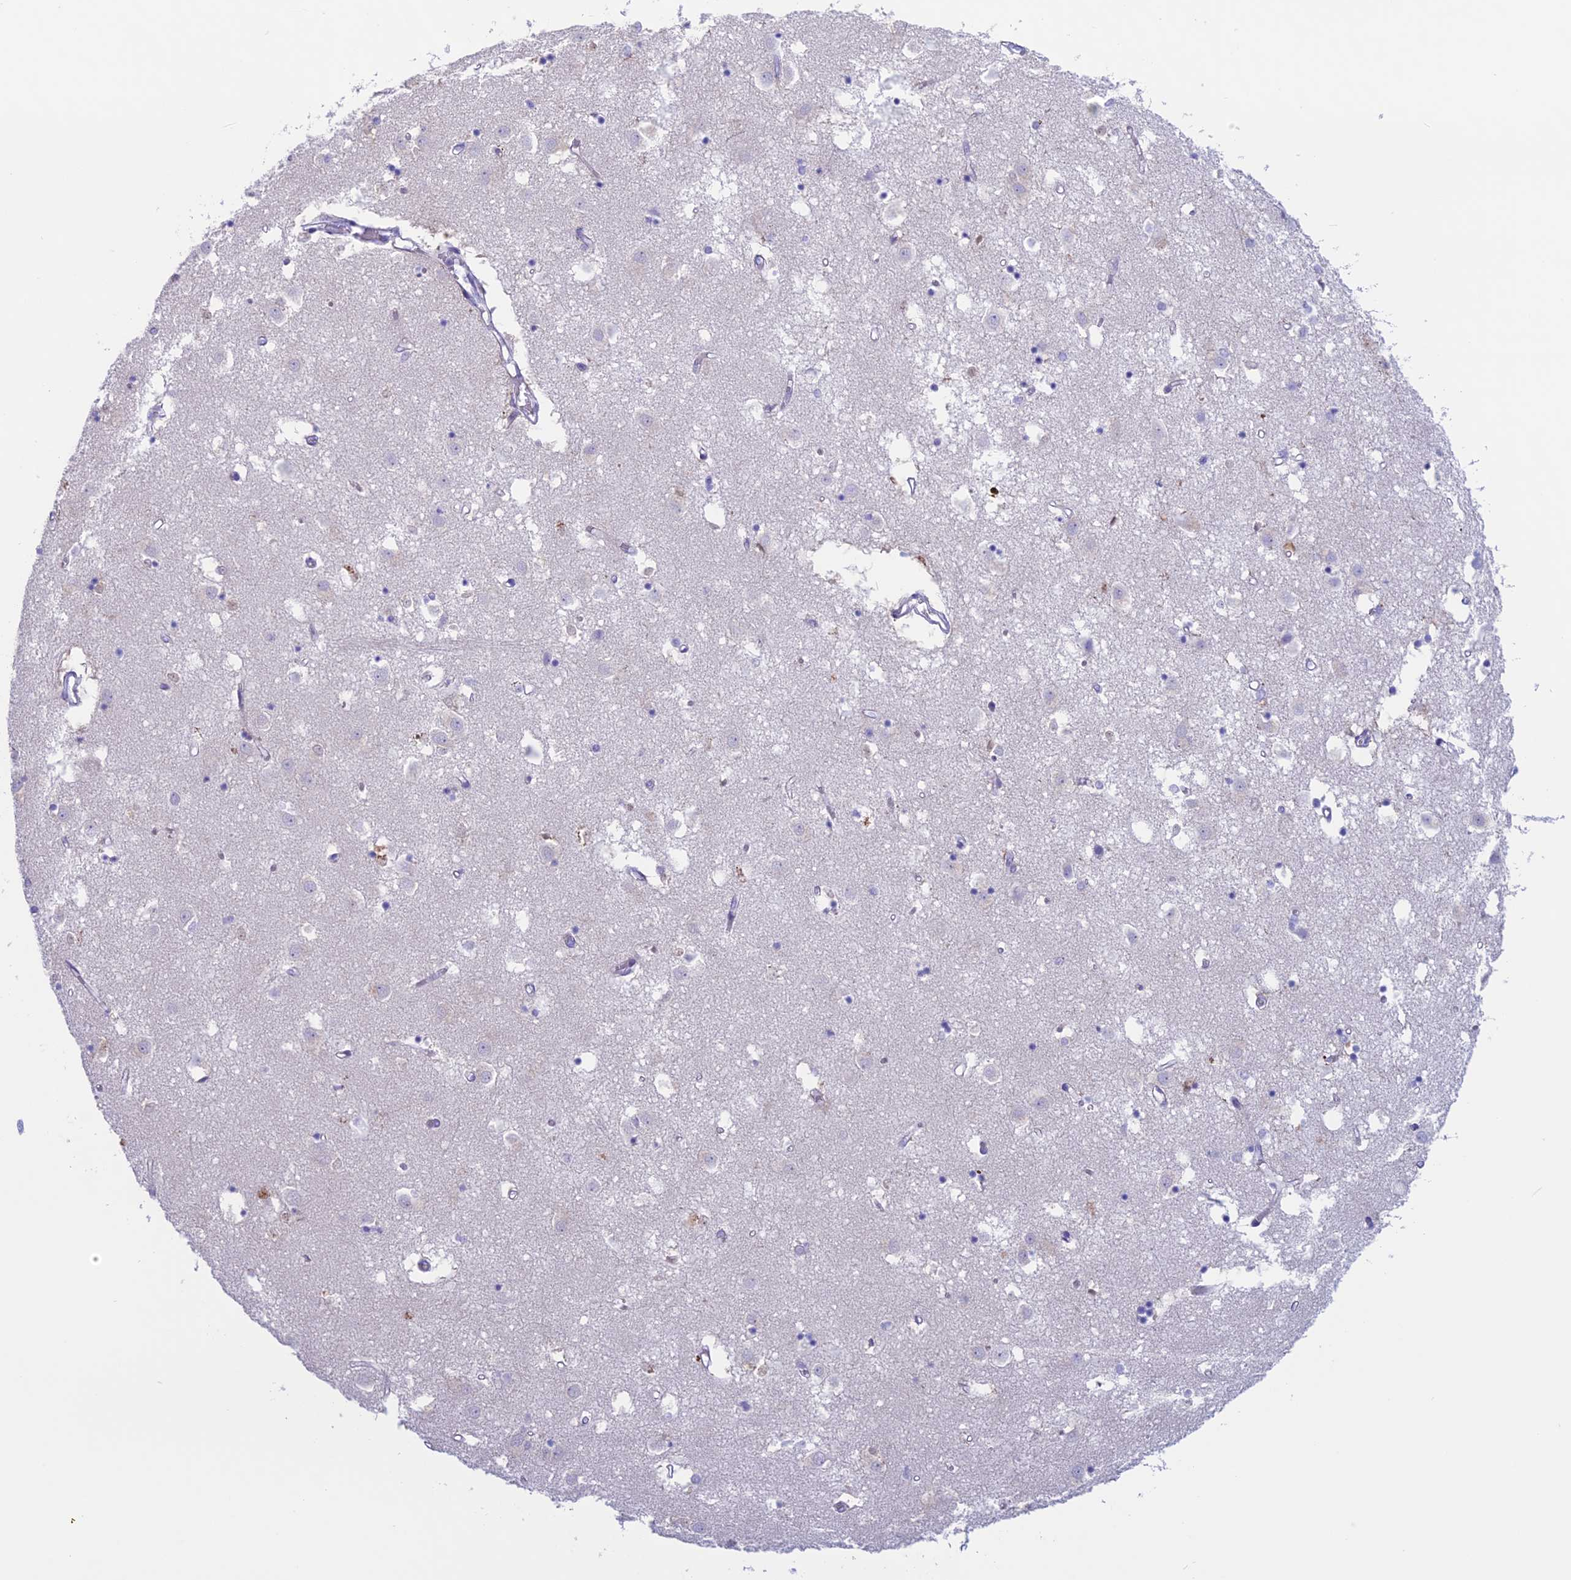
{"staining": {"intensity": "negative", "quantity": "none", "location": "none"}, "tissue": "caudate", "cell_type": "Glial cells", "image_type": "normal", "snomed": [{"axis": "morphology", "description": "Normal tissue, NOS"}, {"axis": "topography", "description": "Lateral ventricle wall"}], "caption": "Glial cells are negative for brown protein staining in benign caudate. The staining is performed using DAB (3,3'-diaminobenzidine) brown chromogen with nuclei counter-stained in using hematoxylin.", "gene": "RP1", "patient": {"sex": "male", "age": 70}}